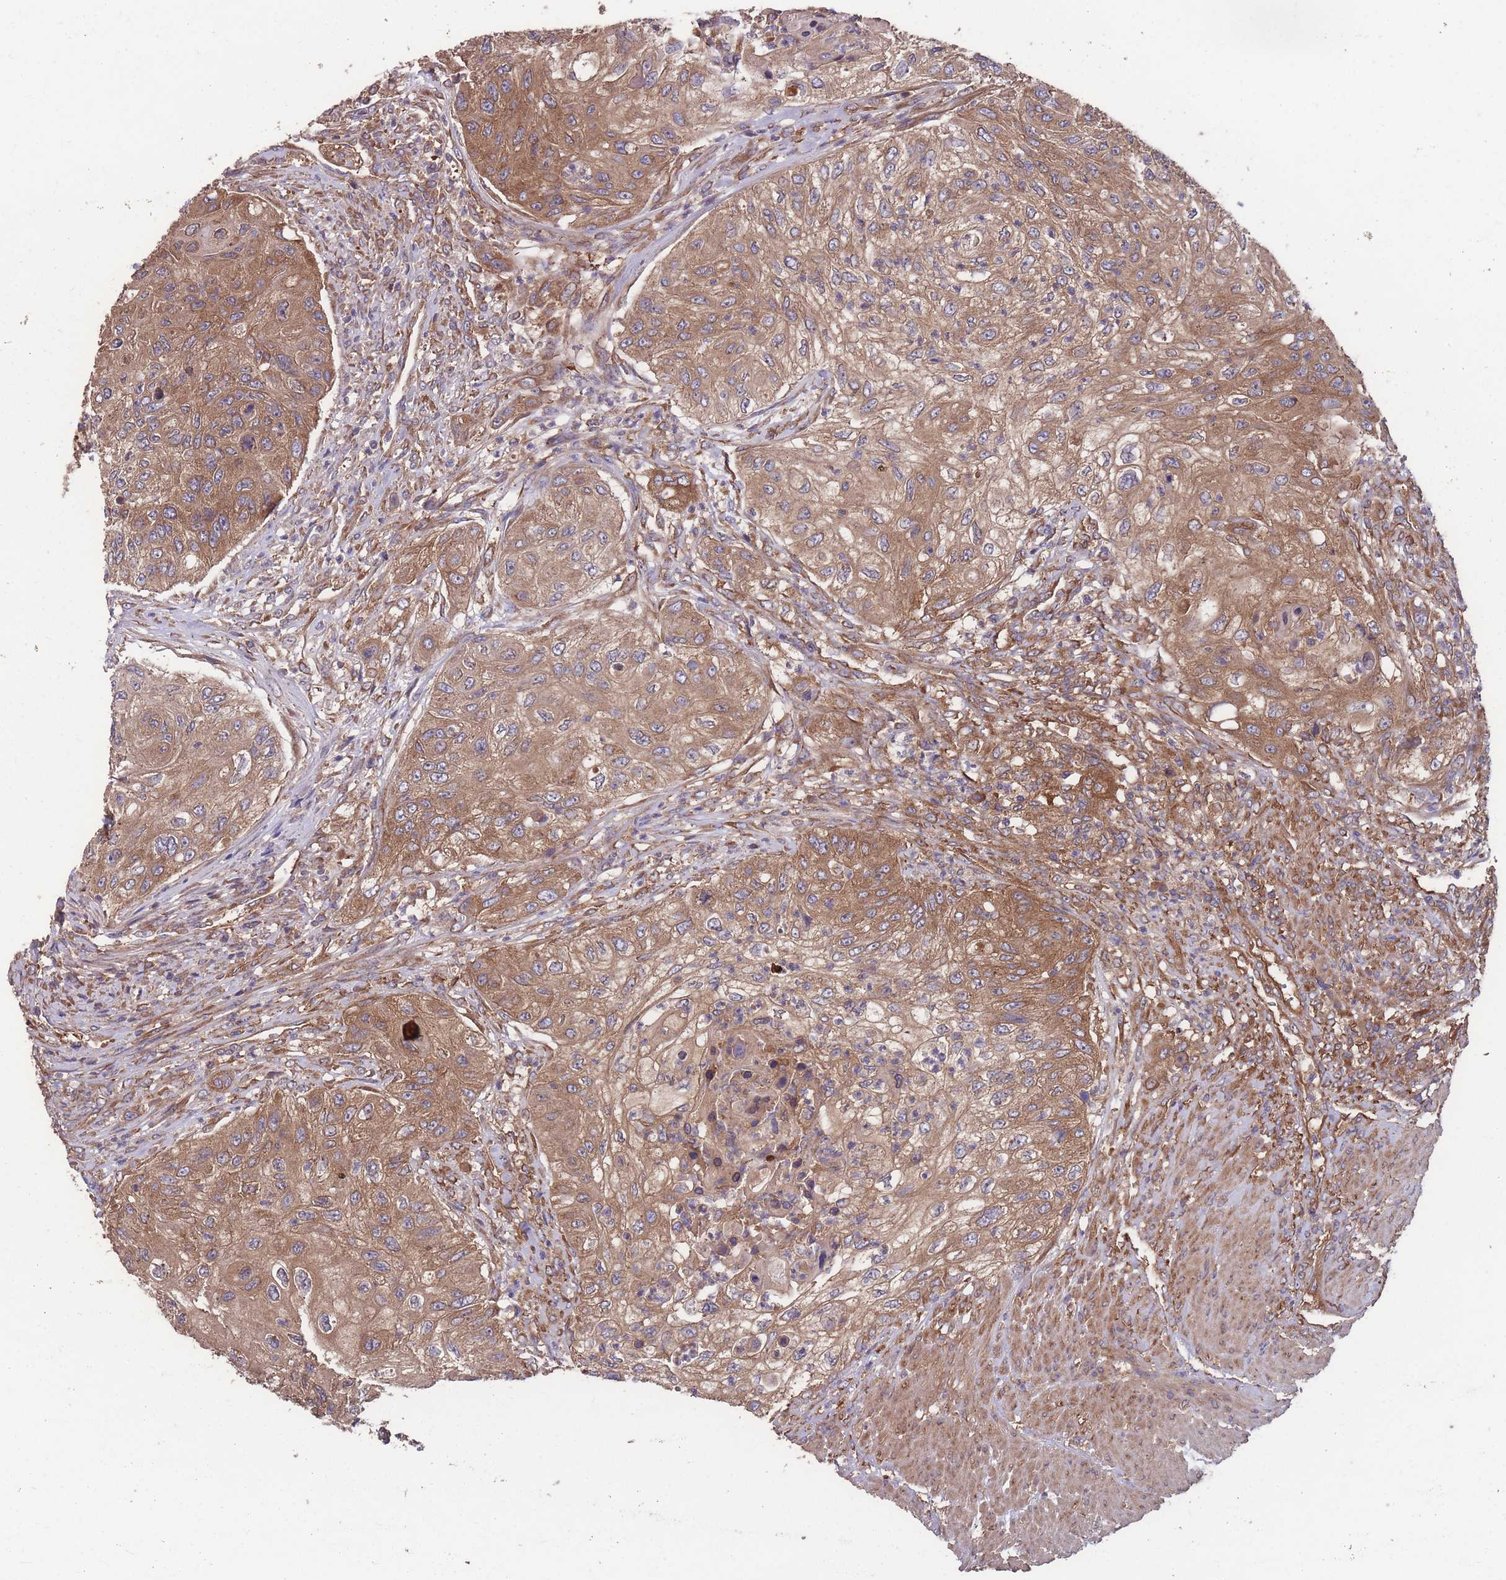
{"staining": {"intensity": "moderate", "quantity": ">75%", "location": "cytoplasmic/membranous"}, "tissue": "urothelial cancer", "cell_type": "Tumor cells", "image_type": "cancer", "snomed": [{"axis": "morphology", "description": "Urothelial carcinoma, High grade"}, {"axis": "topography", "description": "Urinary bladder"}], "caption": "A photomicrograph of urothelial cancer stained for a protein reveals moderate cytoplasmic/membranous brown staining in tumor cells. Nuclei are stained in blue.", "gene": "ZPR1", "patient": {"sex": "female", "age": 60}}